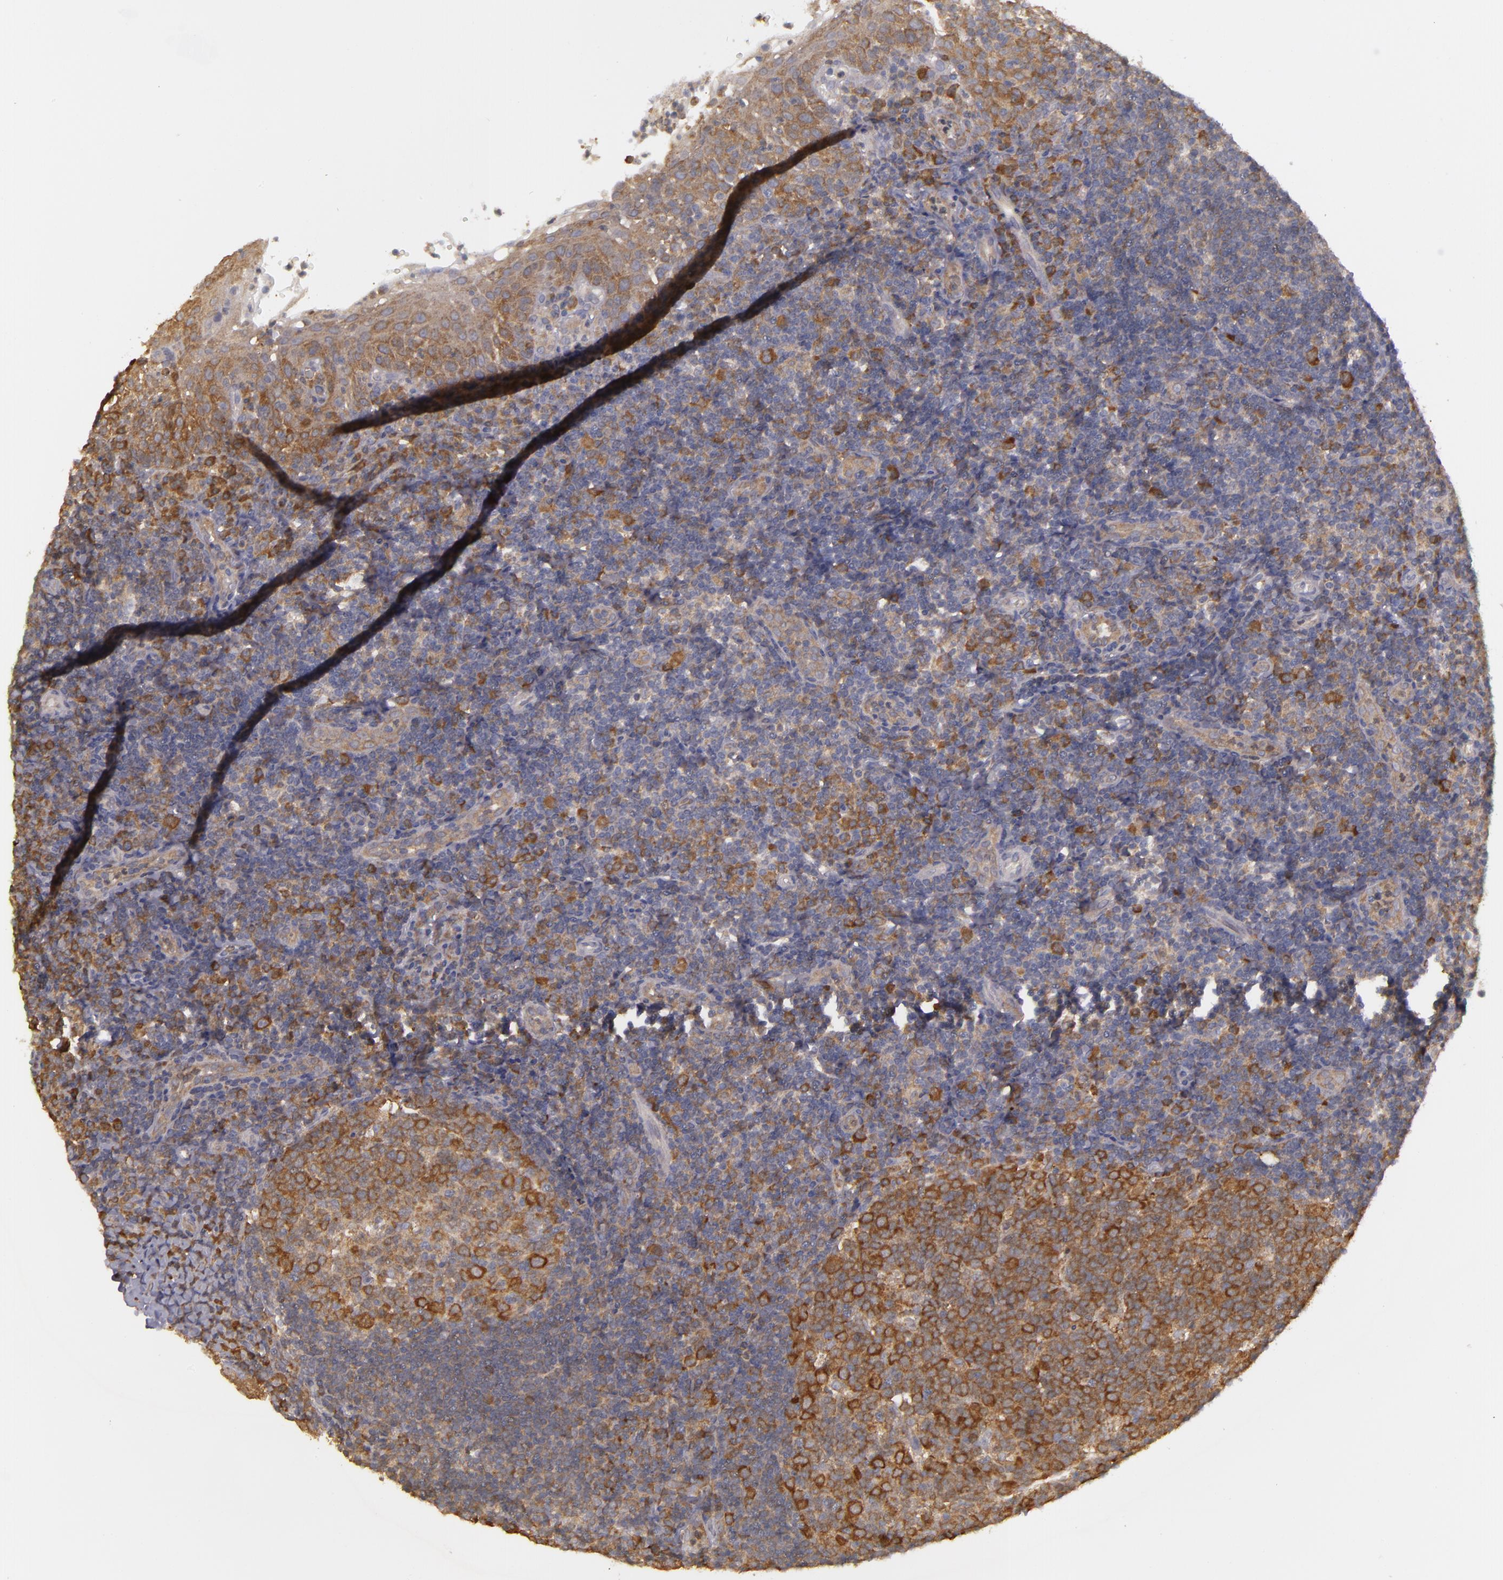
{"staining": {"intensity": "strong", "quantity": ">75%", "location": "cytoplasmic/membranous"}, "tissue": "tonsil", "cell_type": "Germinal center cells", "image_type": "normal", "snomed": [{"axis": "morphology", "description": "Normal tissue, NOS"}, {"axis": "topography", "description": "Tonsil"}], "caption": "Protein staining demonstrates strong cytoplasmic/membranous expression in approximately >75% of germinal center cells in unremarkable tonsil.", "gene": "MTHFD1", "patient": {"sex": "female", "age": 40}}